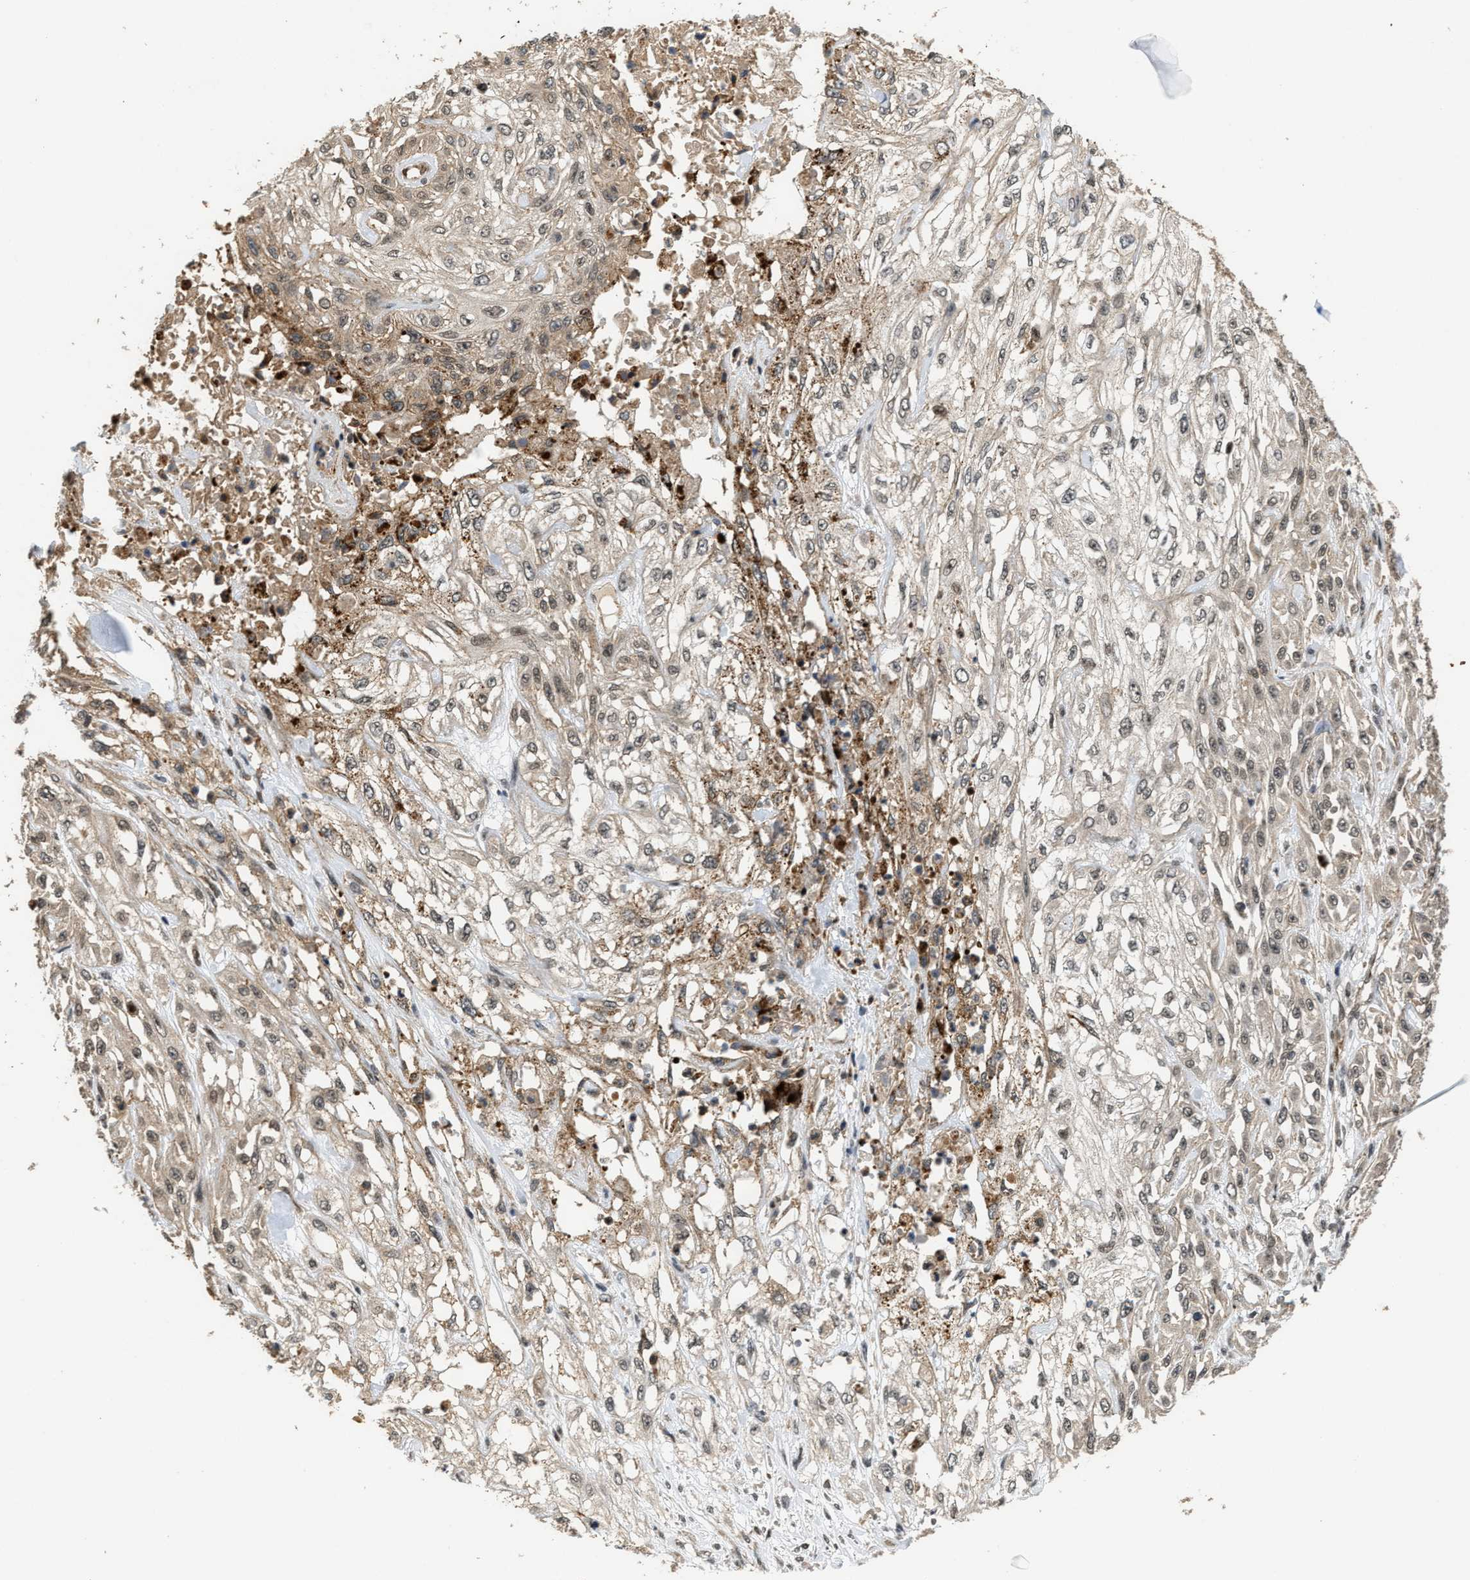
{"staining": {"intensity": "weak", "quantity": "25%-75%", "location": "cytoplasmic/membranous,nuclear"}, "tissue": "skin cancer", "cell_type": "Tumor cells", "image_type": "cancer", "snomed": [{"axis": "morphology", "description": "Squamous cell carcinoma, NOS"}, {"axis": "morphology", "description": "Squamous cell carcinoma, metastatic, NOS"}, {"axis": "topography", "description": "Skin"}, {"axis": "topography", "description": "Lymph node"}], "caption": "Immunohistochemical staining of skin cancer (metastatic squamous cell carcinoma) displays low levels of weak cytoplasmic/membranous and nuclear protein staining in about 25%-75% of tumor cells.", "gene": "DPF2", "patient": {"sex": "male", "age": 75}}